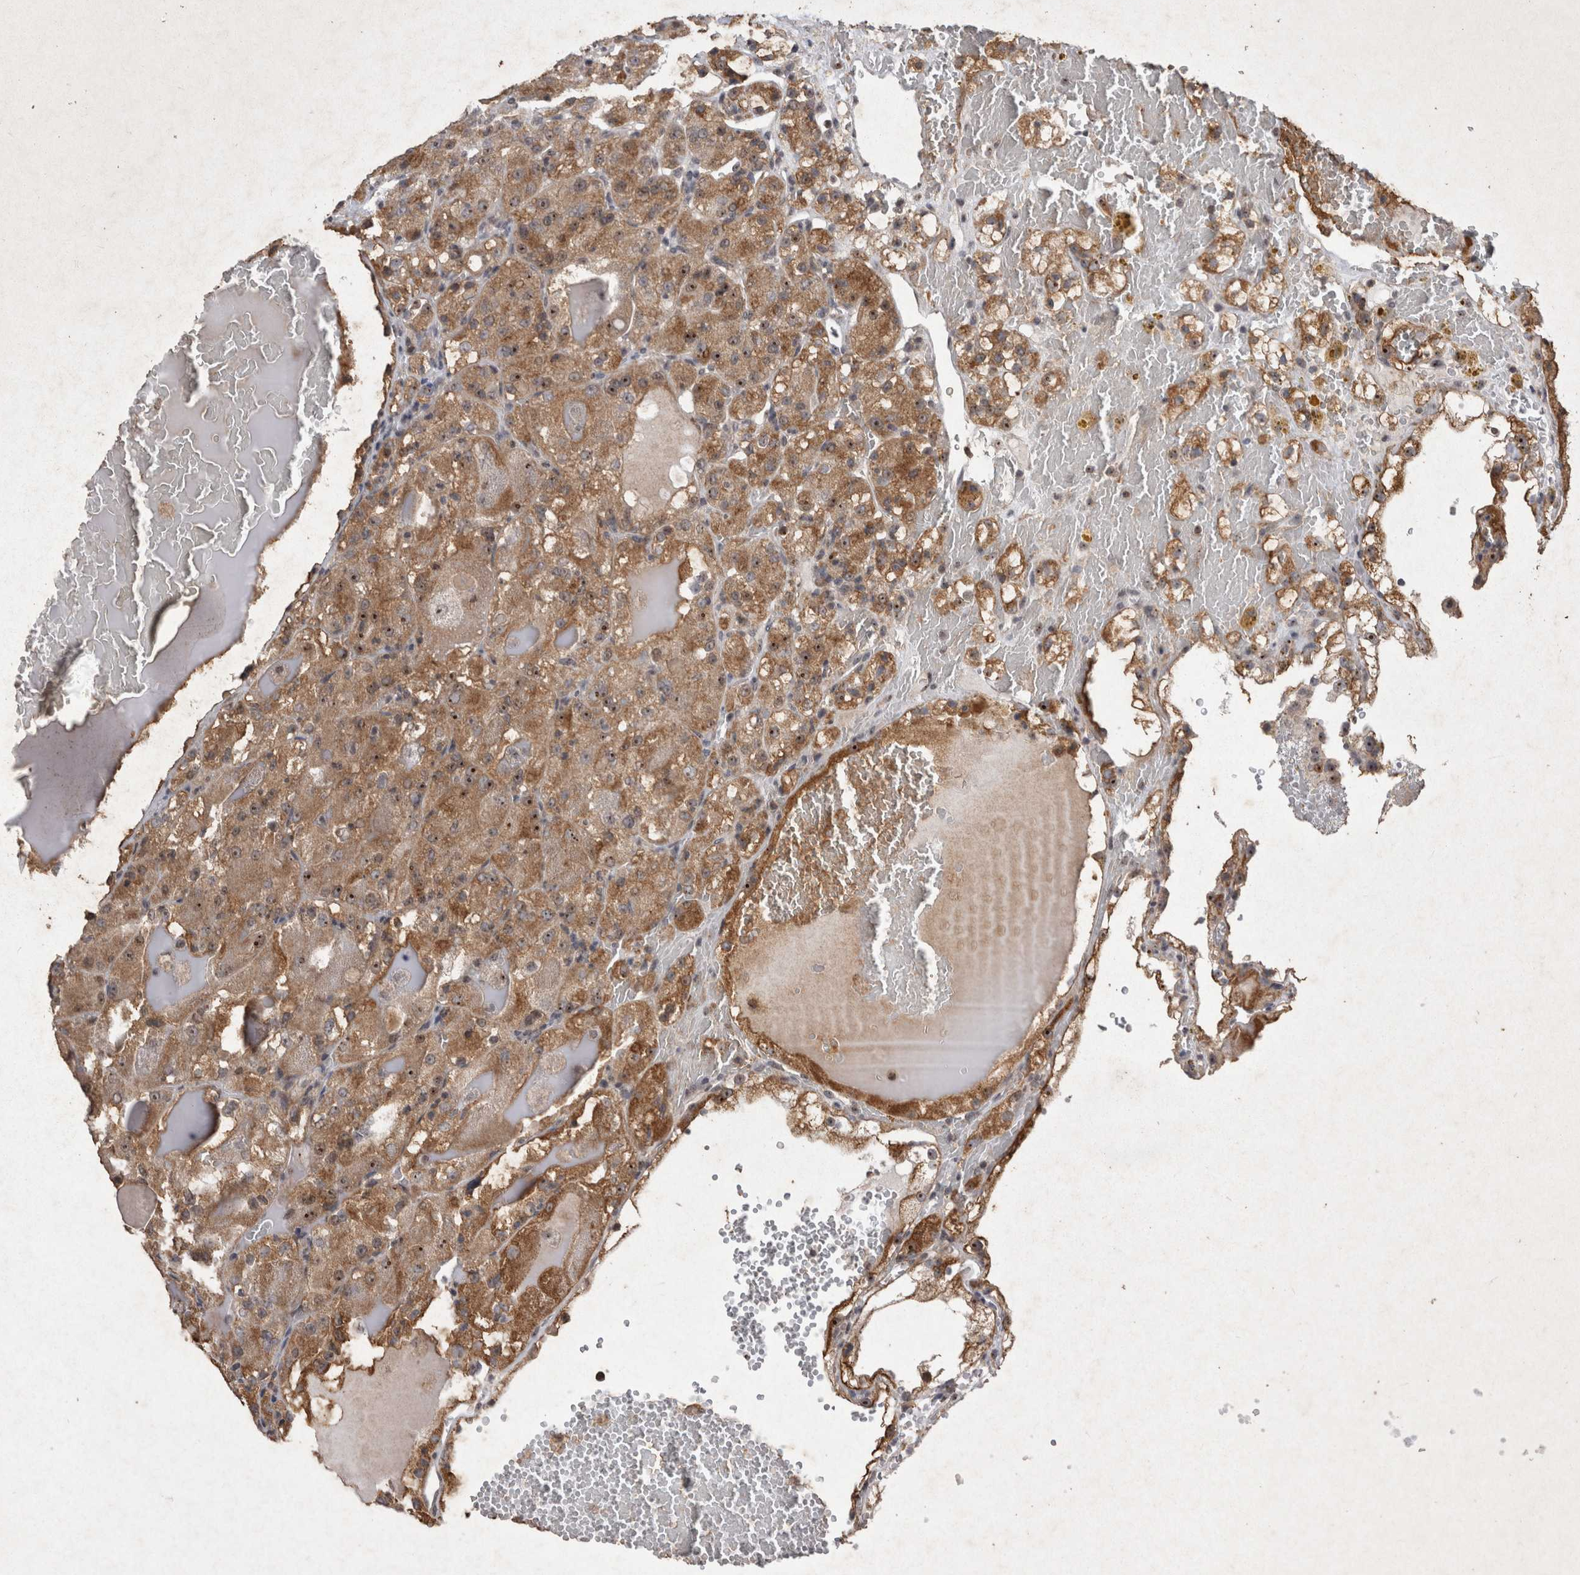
{"staining": {"intensity": "moderate", "quantity": "25%-75%", "location": "cytoplasmic/membranous,nuclear"}, "tissue": "renal cancer", "cell_type": "Tumor cells", "image_type": "cancer", "snomed": [{"axis": "morphology", "description": "Normal tissue, NOS"}, {"axis": "morphology", "description": "Adenocarcinoma, NOS"}, {"axis": "topography", "description": "Kidney"}], "caption": "Moderate cytoplasmic/membranous and nuclear protein expression is seen in approximately 25%-75% of tumor cells in adenocarcinoma (renal). The staining was performed using DAB, with brown indicating positive protein expression. Nuclei are stained blue with hematoxylin.", "gene": "STK11", "patient": {"sex": "male", "age": 61}}